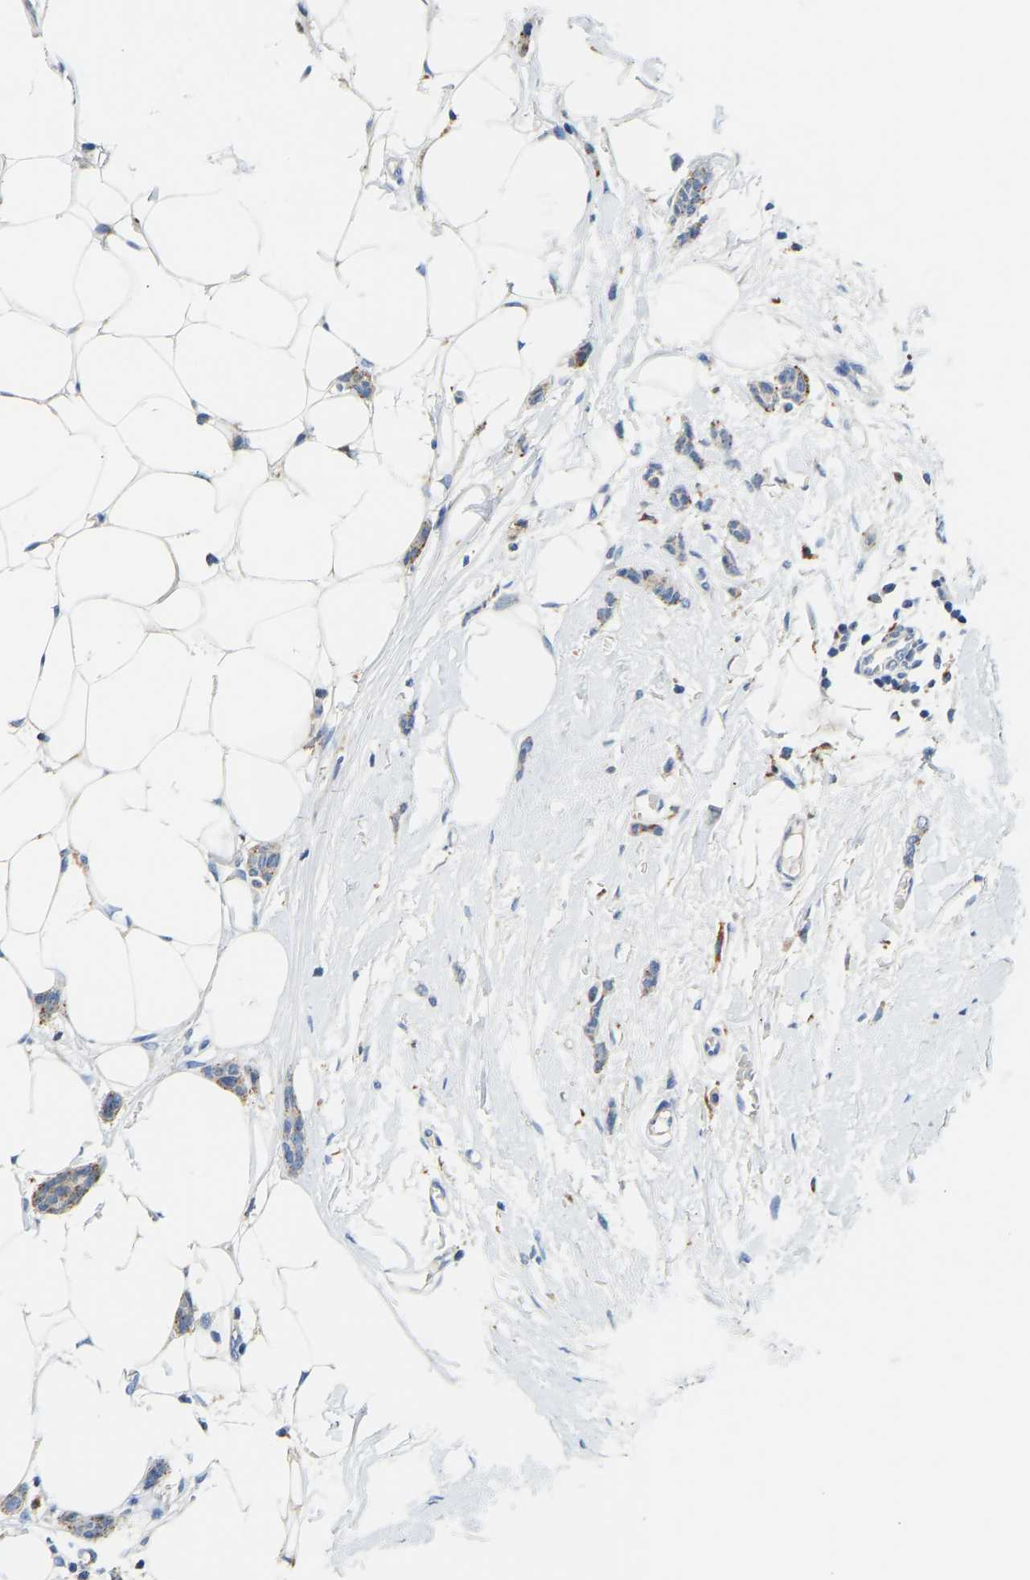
{"staining": {"intensity": "moderate", "quantity": "<25%", "location": "cytoplasmic/membranous"}, "tissue": "breast cancer", "cell_type": "Tumor cells", "image_type": "cancer", "snomed": [{"axis": "morphology", "description": "Lobular carcinoma"}, {"axis": "topography", "description": "Skin"}, {"axis": "topography", "description": "Breast"}], "caption": "Immunohistochemistry of human lobular carcinoma (breast) exhibits low levels of moderate cytoplasmic/membranous staining in about <25% of tumor cells.", "gene": "ATP6V1E1", "patient": {"sex": "female", "age": 46}}